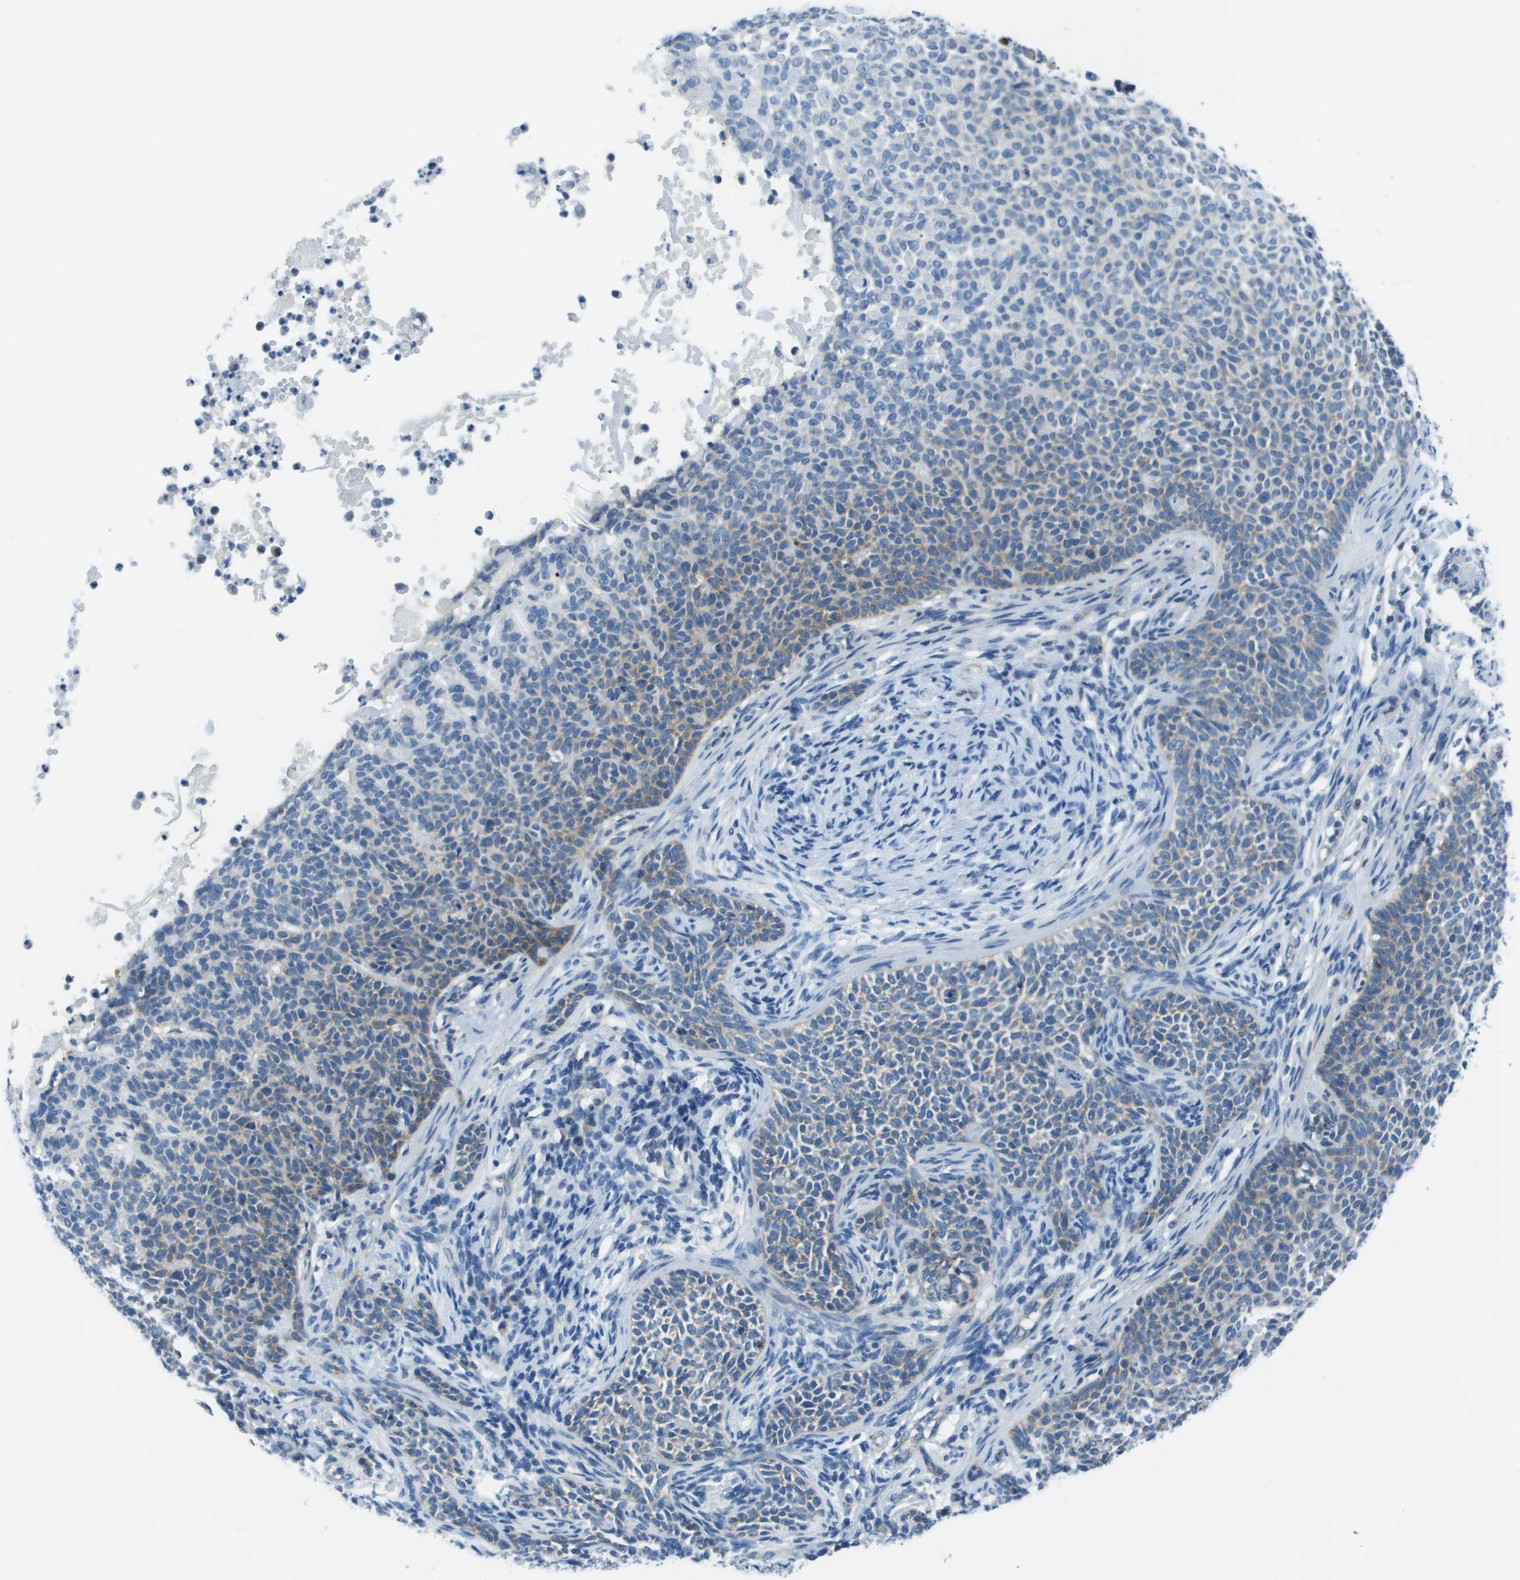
{"staining": {"intensity": "weak", "quantity": "<25%", "location": "cytoplasmic/membranous"}, "tissue": "skin cancer", "cell_type": "Tumor cells", "image_type": "cancer", "snomed": [{"axis": "morphology", "description": "Normal tissue, NOS"}, {"axis": "morphology", "description": "Basal cell carcinoma"}, {"axis": "topography", "description": "Skin"}], "caption": "Tumor cells show no significant protein staining in skin cancer (basal cell carcinoma). The staining was performed using DAB (3,3'-diaminobenzidine) to visualize the protein expression in brown, while the nuclei were stained in blue with hematoxylin (Magnification: 20x).", "gene": "STIP1", "patient": {"sex": "male", "age": 87}}